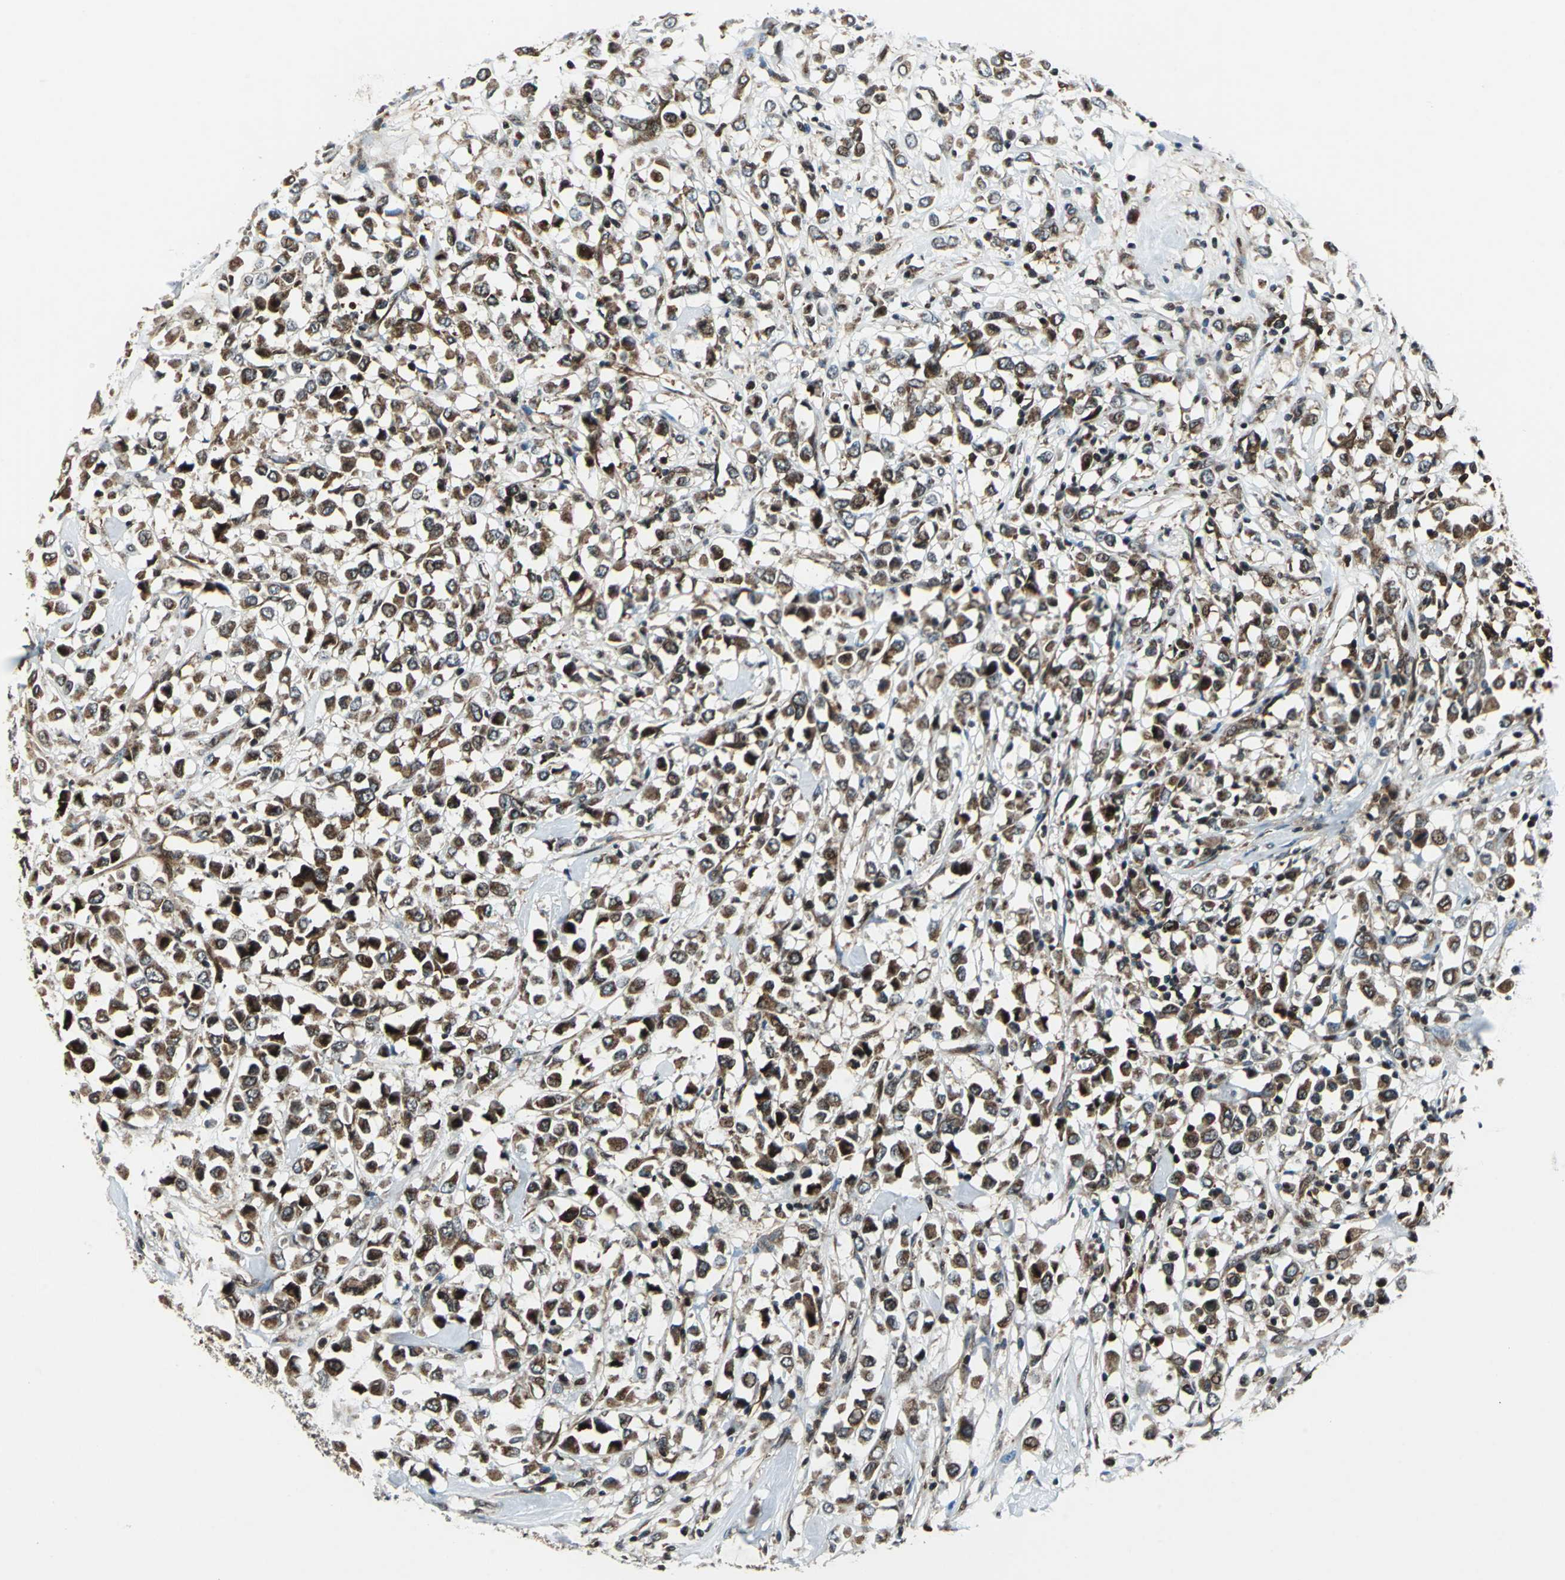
{"staining": {"intensity": "moderate", "quantity": ">75%", "location": "cytoplasmic/membranous"}, "tissue": "breast cancer", "cell_type": "Tumor cells", "image_type": "cancer", "snomed": [{"axis": "morphology", "description": "Duct carcinoma"}, {"axis": "topography", "description": "Breast"}], "caption": "This photomicrograph displays IHC staining of human breast invasive ductal carcinoma, with medium moderate cytoplasmic/membranous staining in about >75% of tumor cells.", "gene": "AATF", "patient": {"sex": "female", "age": 61}}